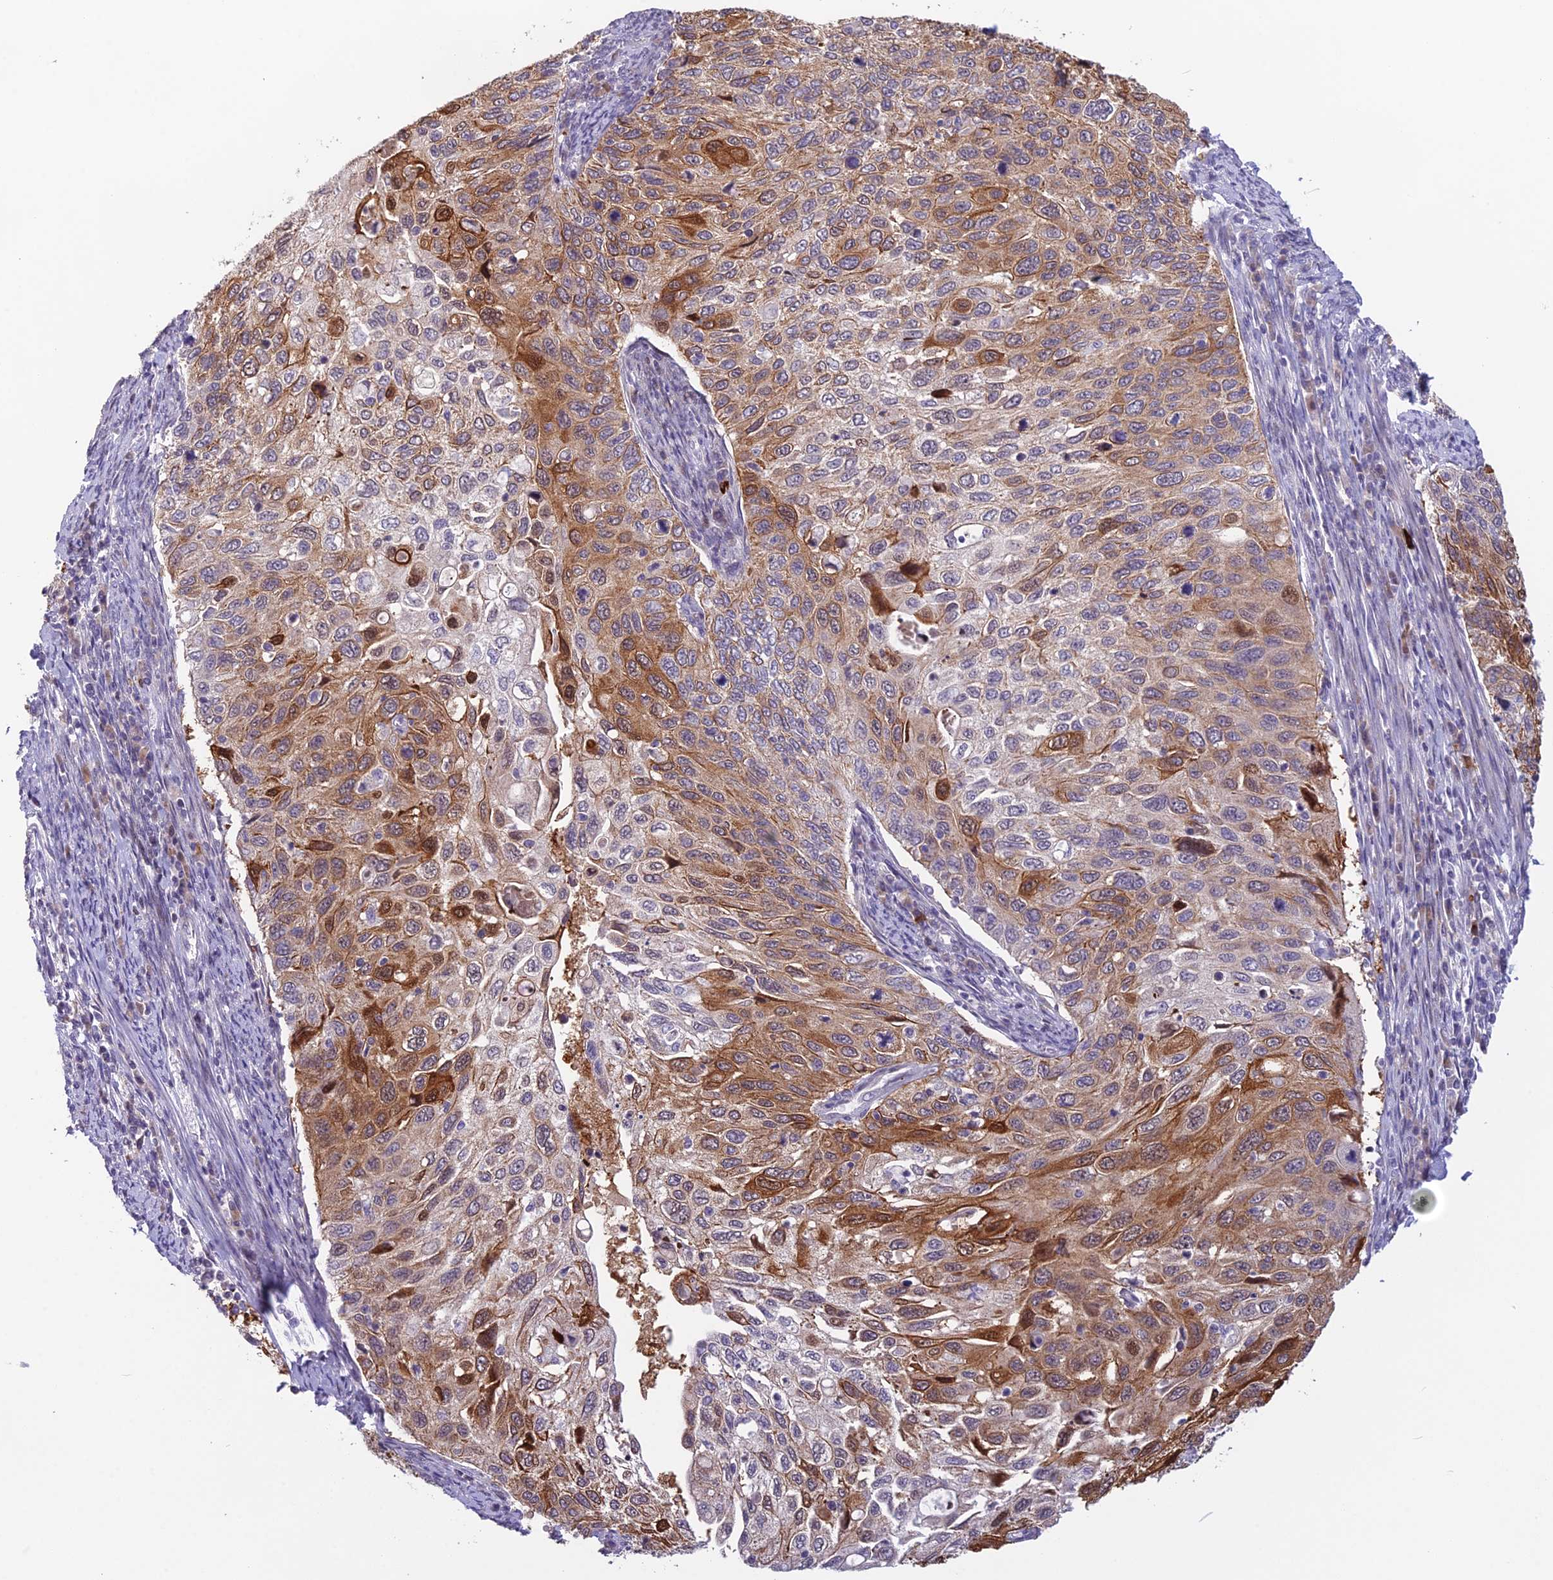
{"staining": {"intensity": "moderate", "quantity": ">75%", "location": "cytoplasmic/membranous"}, "tissue": "cervical cancer", "cell_type": "Tumor cells", "image_type": "cancer", "snomed": [{"axis": "morphology", "description": "Squamous cell carcinoma, NOS"}, {"axis": "topography", "description": "Cervix"}], "caption": "Protein expression analysis of cervical cancer exhibits moderate cytoplasmic/membranous staining in approximately >75% of tumor cells.", "gene": "TMEM134", "patient": {"sex": "female", "age": 70}}